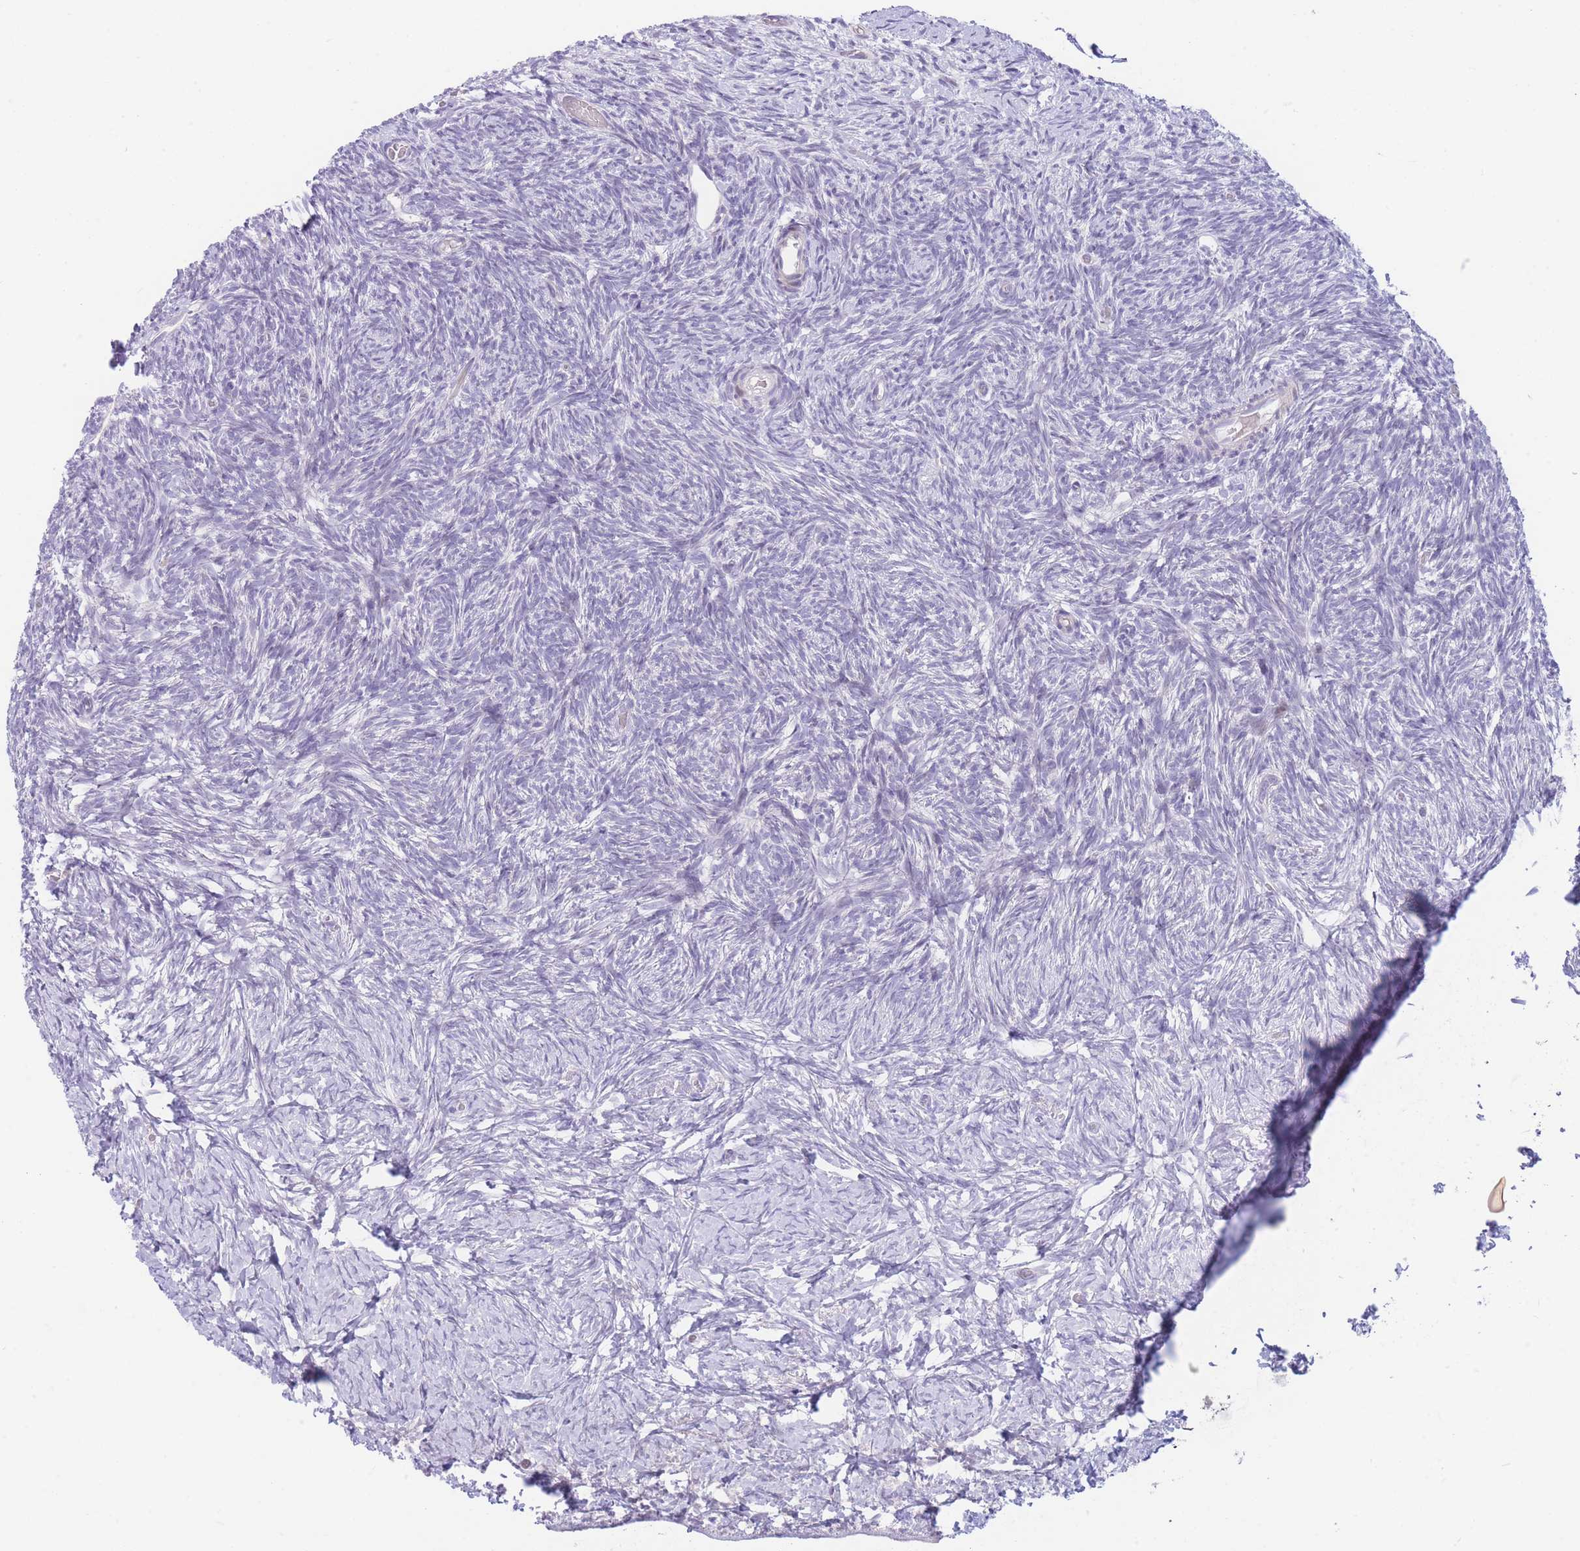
{"staining": {"intensity": "negative", "quantity": "none", "location": "none"}, "tissue": "ovary", "cell_type": "Follicle cells", "image_type": "normal", "snomed": [{"axis": "morphology", "description": "Normal tissue, NOS"}, {"axis": "topography", "description": "Ovary"}], "caption": "Human ovary stained for a protein using IHC shows no expression in follicle cells.", "gene": "SHCBP1", "patient": {"sex": "female", "age": 39}}